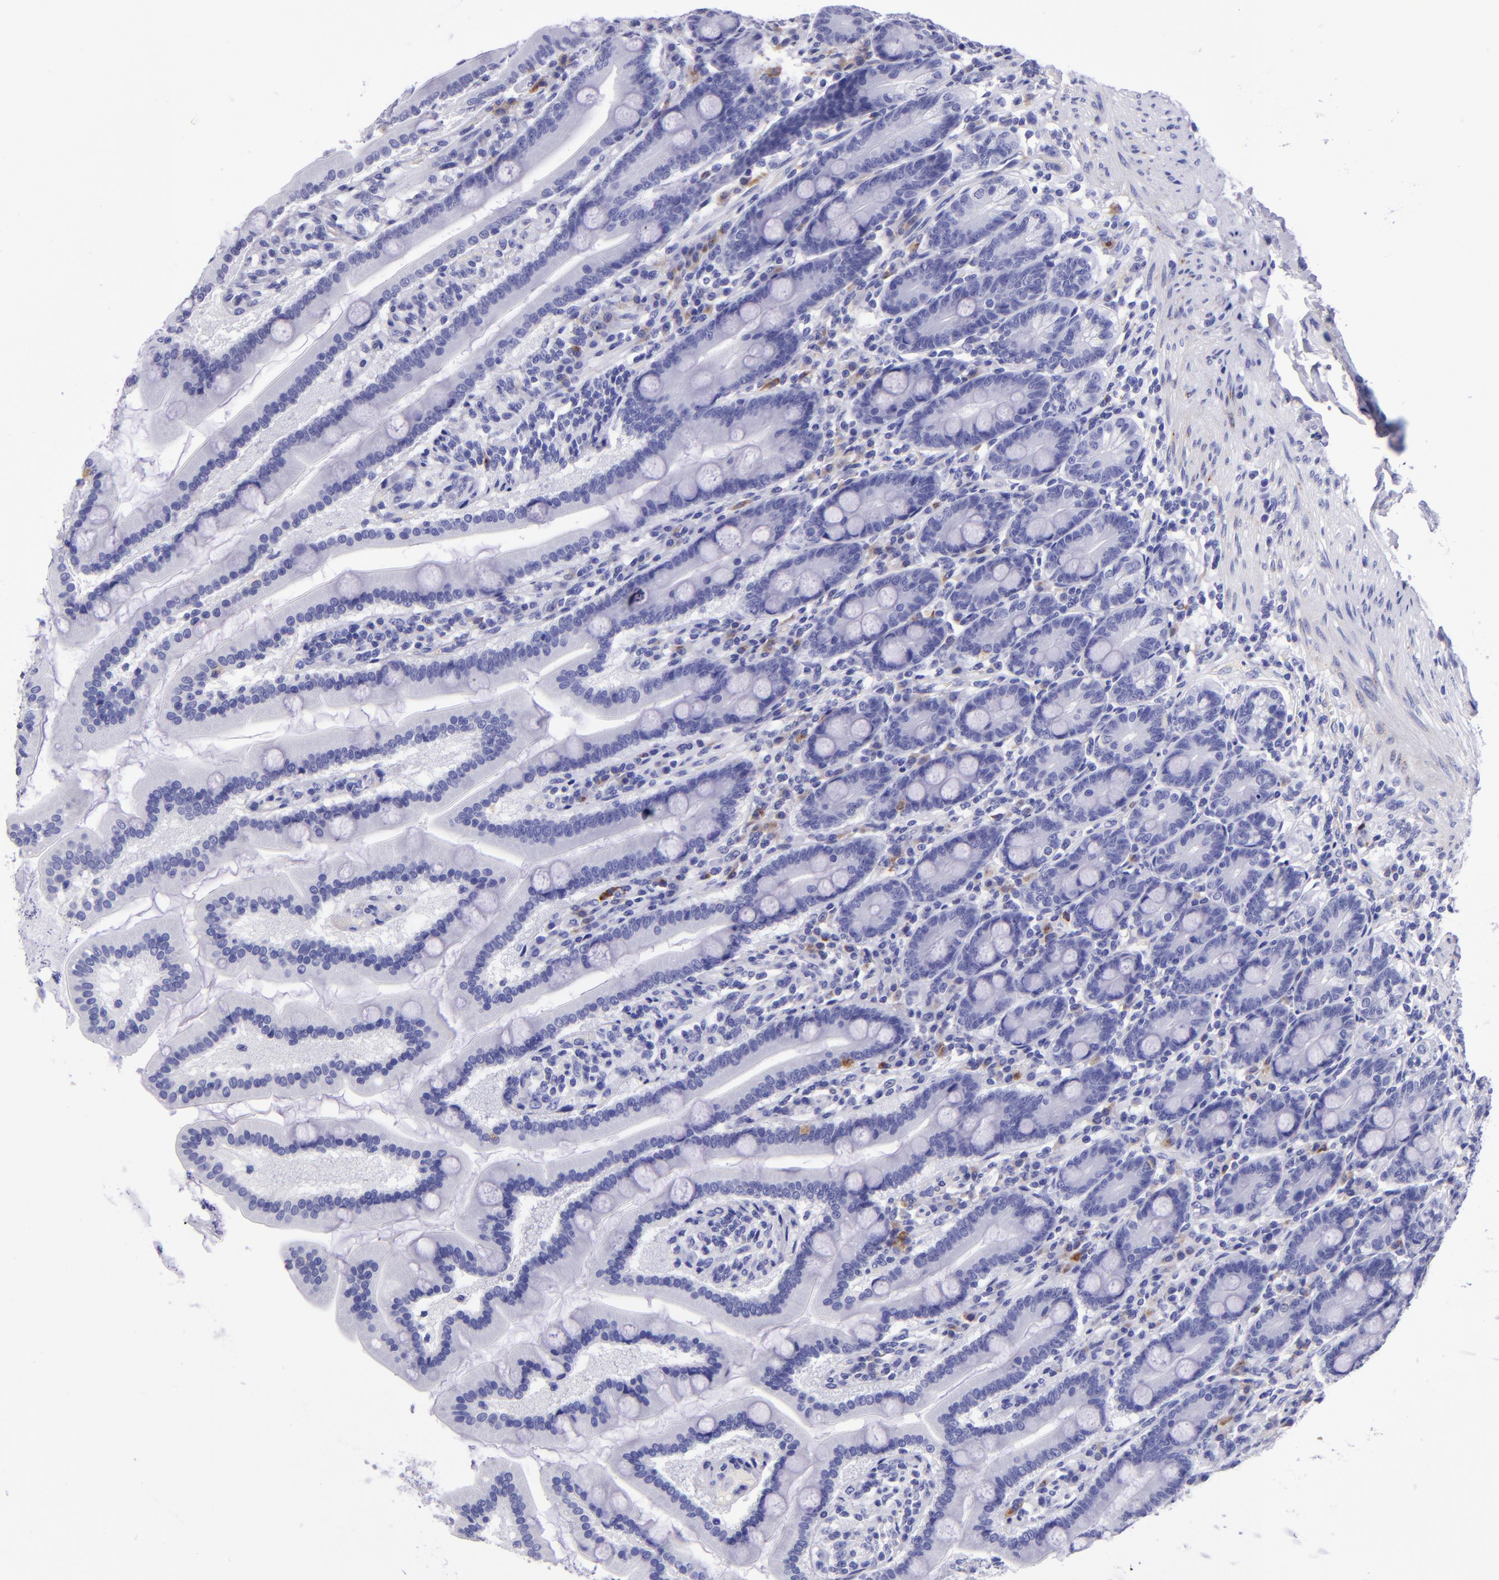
{"staining": {"intensity": "negative", "quantity": "none", "location": "none"}, "tissue": "duodenum", "cell_type": "Glandular cells", "image_type": "normal", "snomed": [{"axis": "morphology", "description": "Normal tissue, NOS"}, {"axis": "topography", "description": "Duodenum"}], "caption": "This is a image of IHC staining of normal duodenum, which shows no staining in glandular cells. Nuclei are stained in blue.", "gene": "TYRP1", "patient": {"sex": "female", "age": 64}}